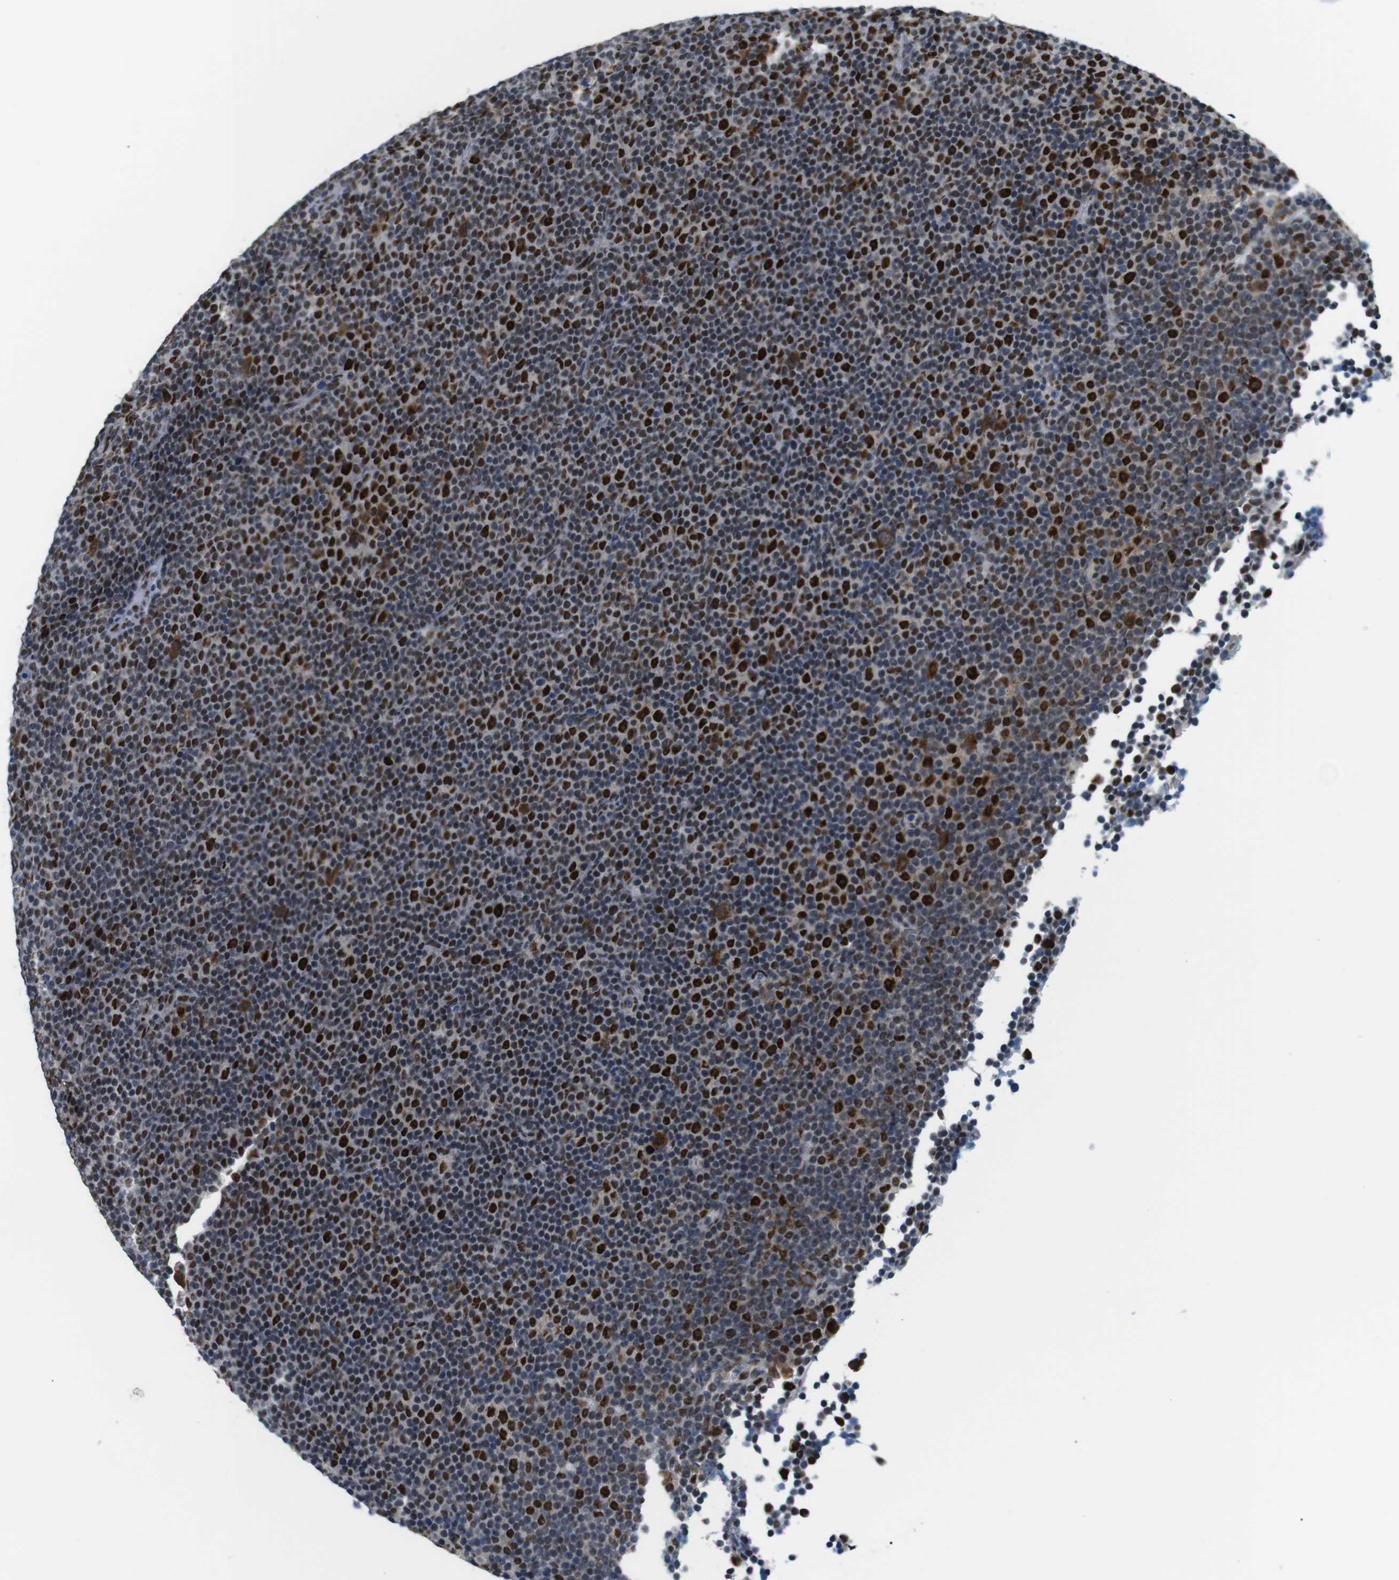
{"staining": {"intensity": "strong", "quantity": "25%-75%", "location": "nuclear"}, "tissue": "lymphoma", "cell_type": "Tumor cells", "image_type": "cancer", "snomed": [{"axis": "morphology", "description": "Malignant lymphoma, non-Hodgkin's type, Low grade"}, {"axis": "topography", "description": "Lymph node"}], "caption": "Tumor cells reveal high levels of strong nuclear staining in about 25%-75% of cells in human malignant lymphoma, non-Hodgkin's type (low-grade).", "gene": "PSME3", "patient": {"sex": "female", "age": 67}}